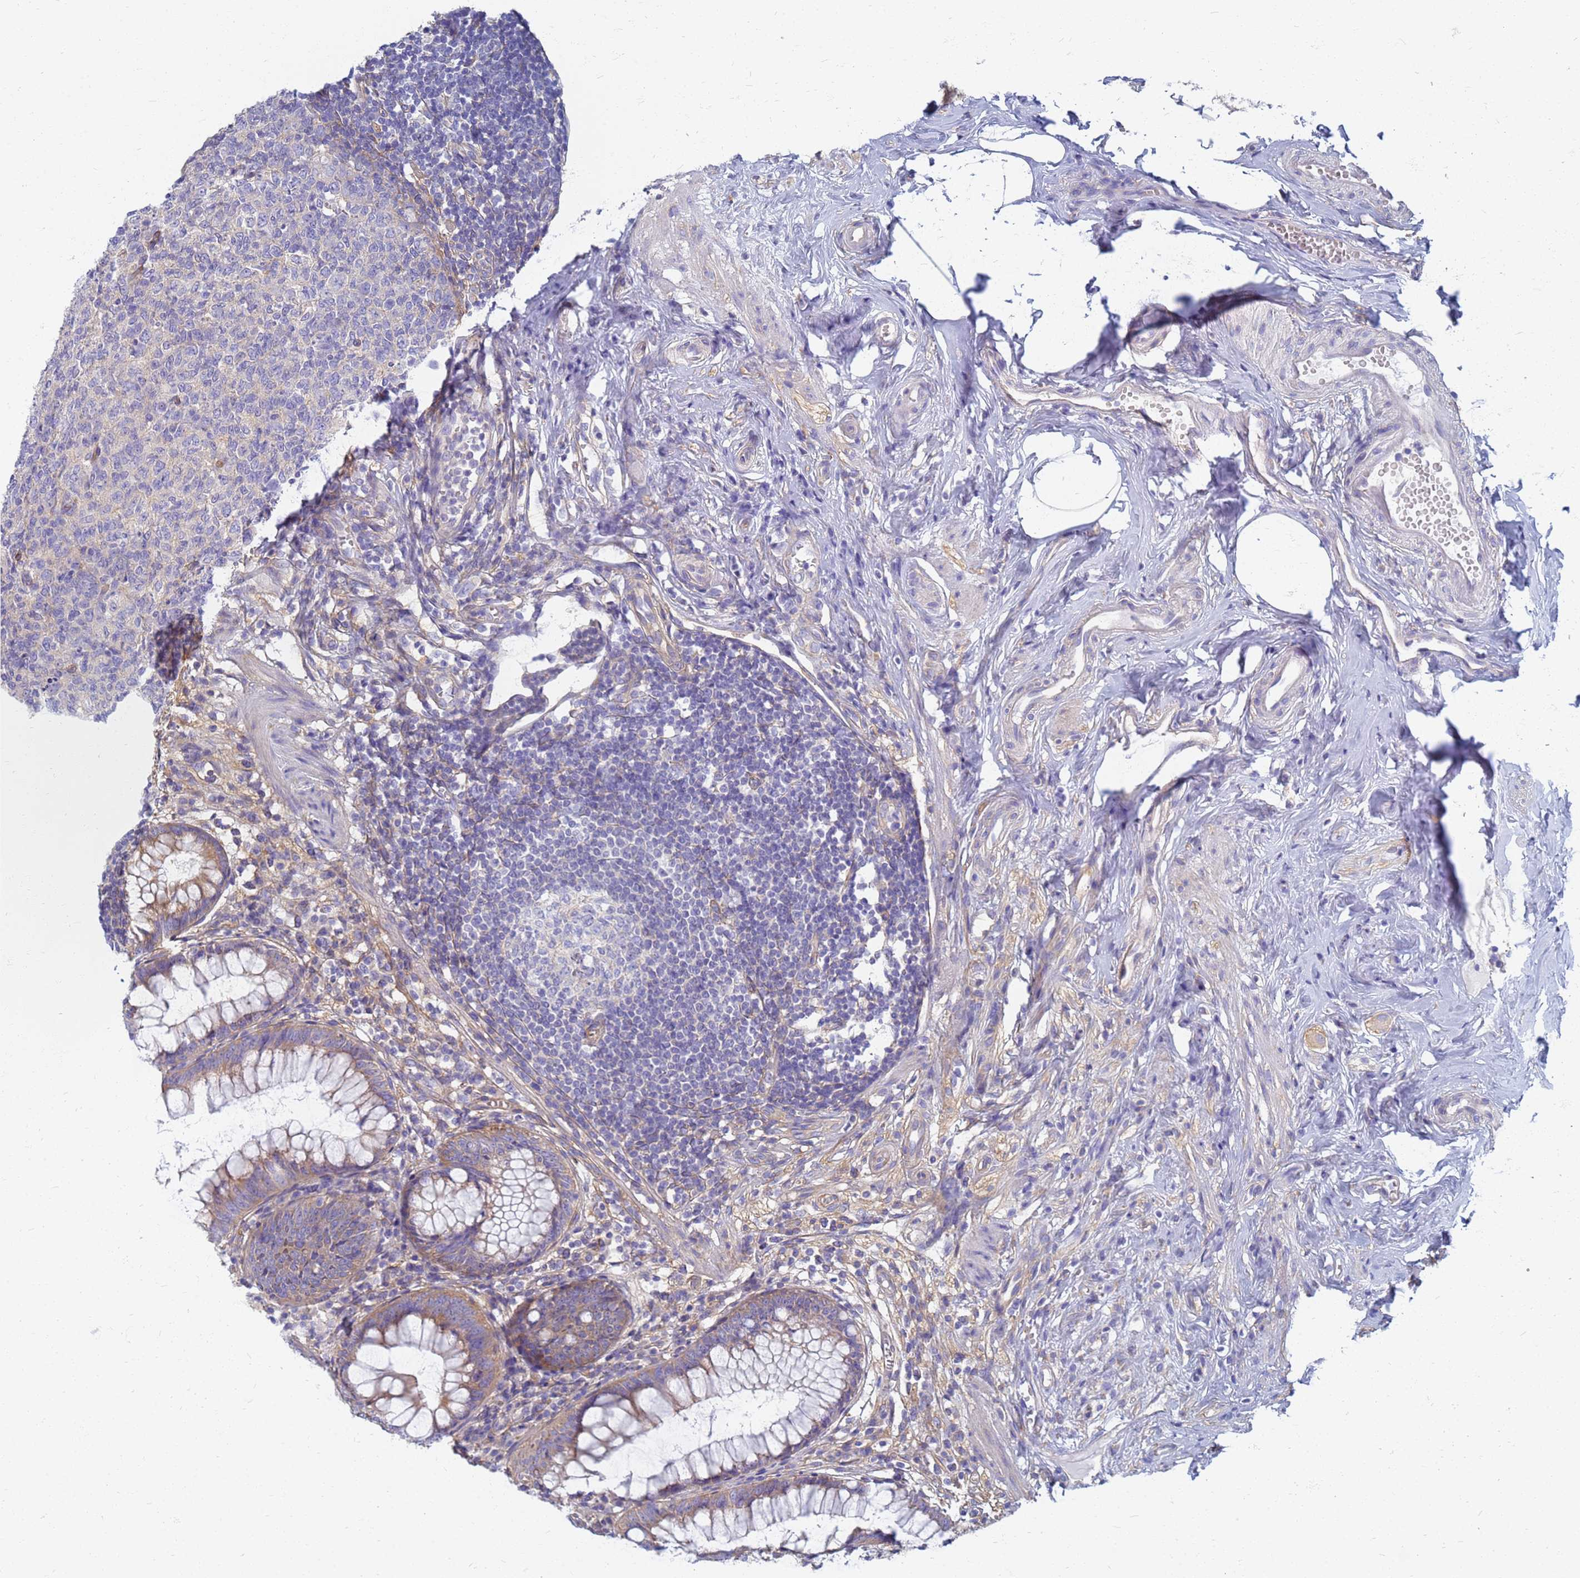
{"staining": {"intensity": "moderate", "quantity": ">75%", "location": "cytoplasmic/membranous"}, "tissue": "appendix", "cell_type": "Glandular cells", "image_type": "normal", "snomed": [{"axis": "morphology", "description": "Normal tissue, NOS"}, {"axis": "topography", "description": "Appendix"}], "caption": "Immunohistochemistry (IHC) of unremarkable human appendix displays medium levels of moderate cytoplasmic/membranous expression in about >75% of glandular cells. Using DAB (3,3'-diaminobenzidine) (brown) and hematoxylin (blue) stains, captured at high magnification using brightfield microscopy.", "gene": "EEA1", "patient": {"sex": "male", "age": 56}}